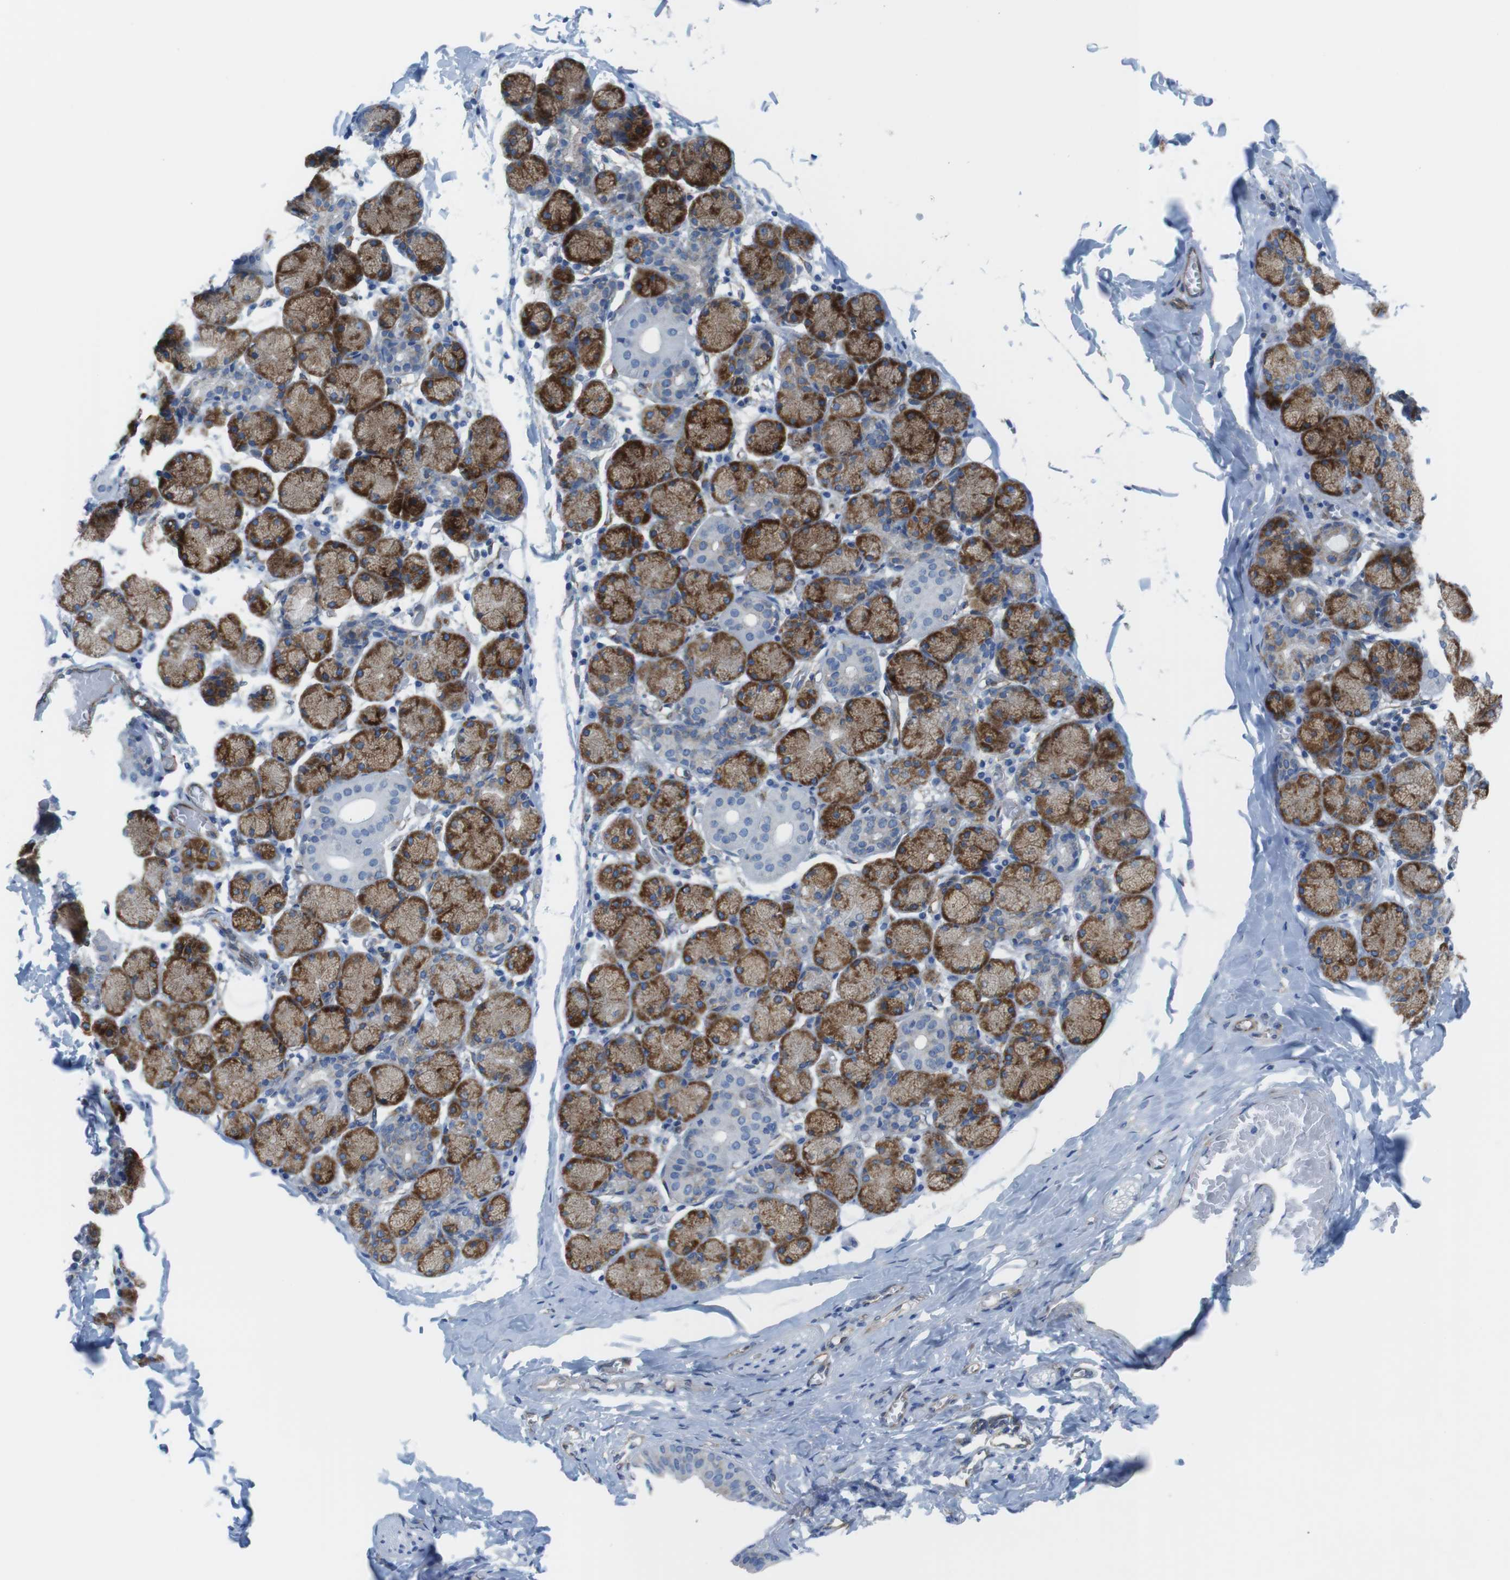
{"staining": {"intensity": "strong", "quantity": ">75%", "location": "cytoplasmic/membranous"}, "tissue": "salivary gland", "cell_type": "Glandular cells", "image_type": "normal", "snomed": [{"axis": "morphology", "description": "Normal tissue, NOS"}, {"axis": "topography", "description": "Salivary gland"}], "caption": "Unremarkable salivary gland demonstrates strong cytoplasmic/membranous positivity in approximately >75% of glandular cells, visualized by immunohistochemistry.", "gene": "DIAPH2", "patient": {"sex": "female", "age": 24}}